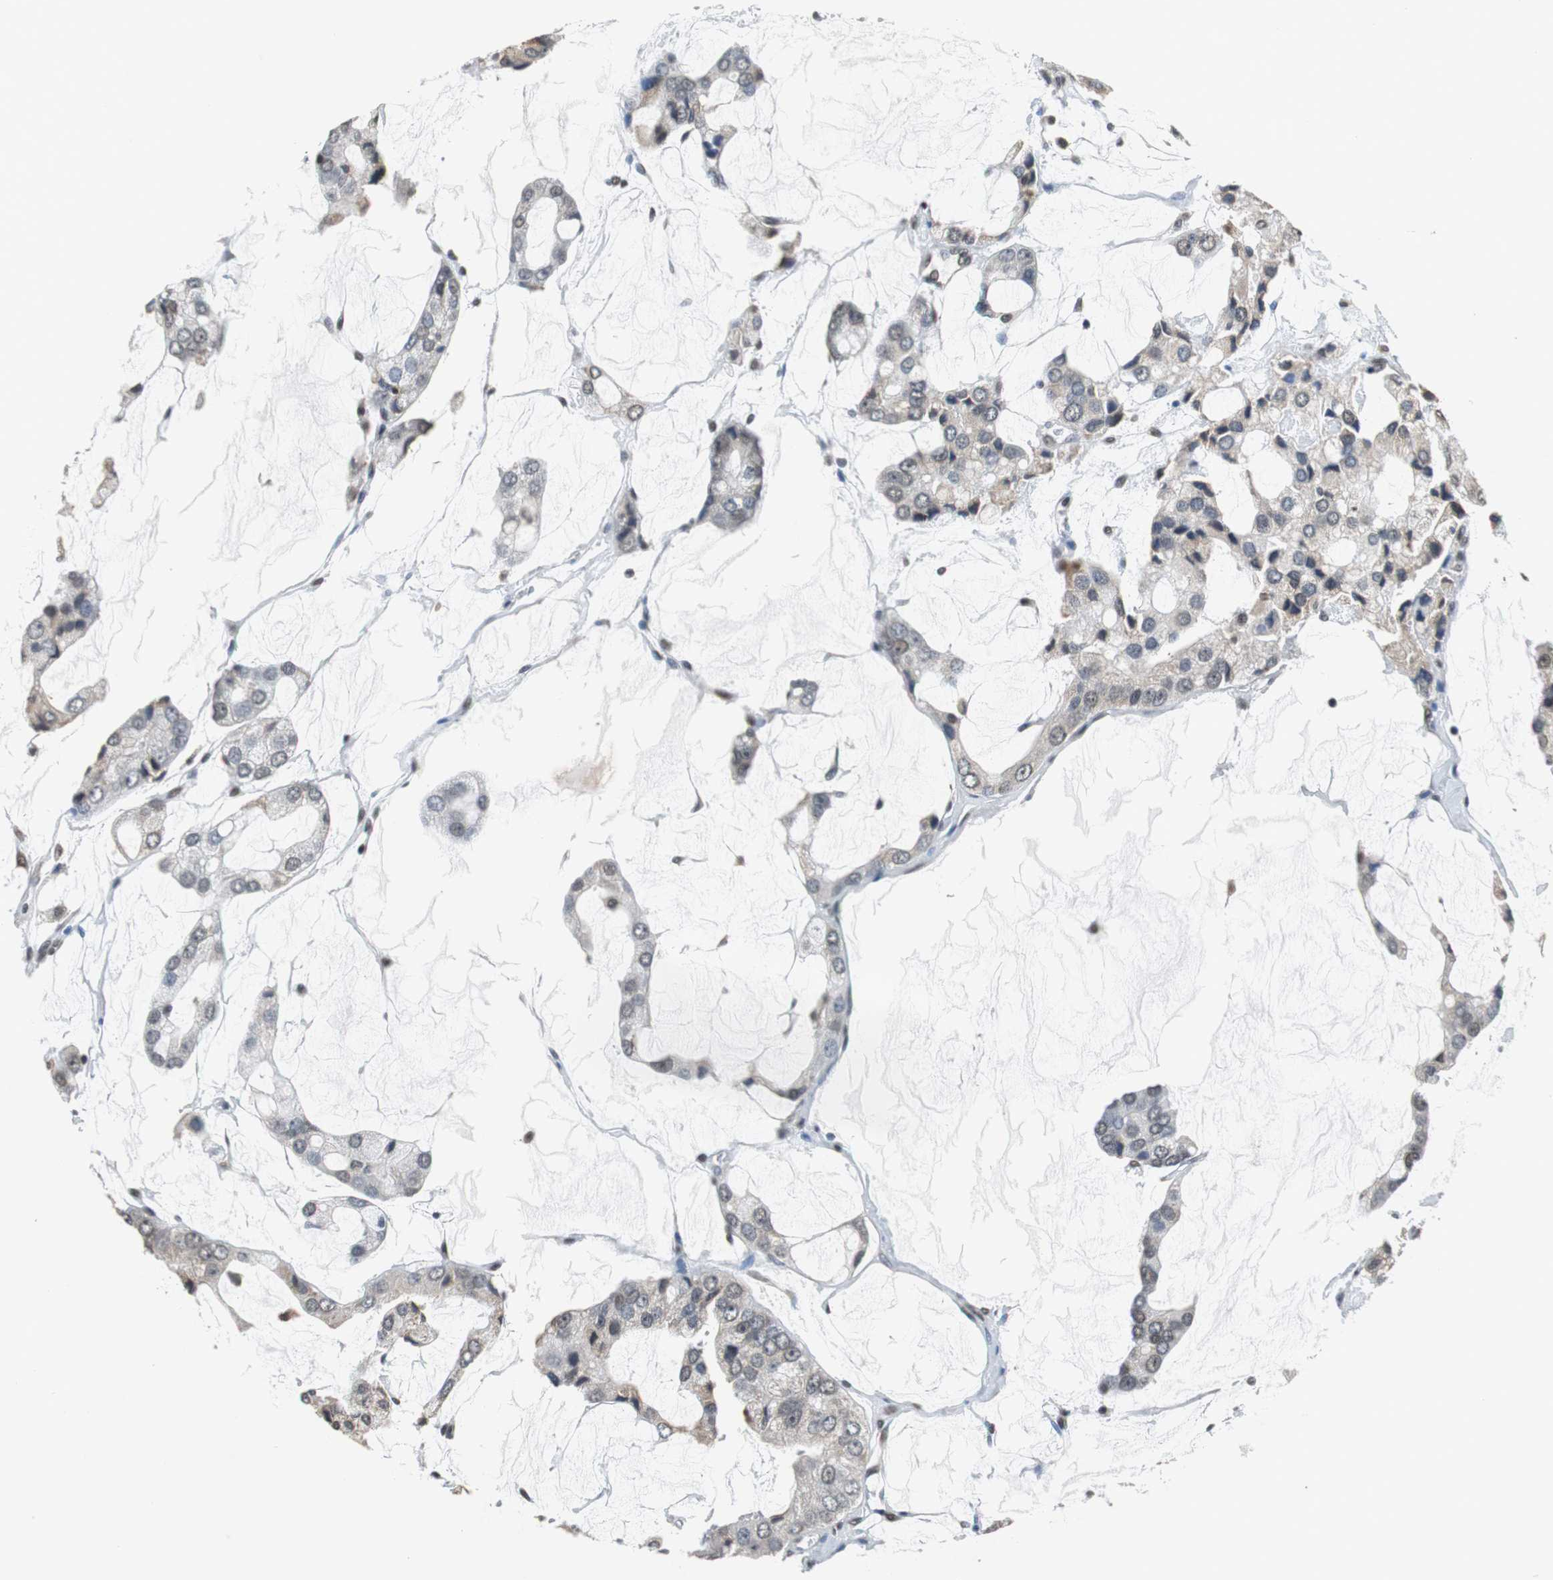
{"staining": {"intensity": "weak", "quantity": "<25%", "location": "cytoplasmic/membranous"}, "tissue": "prostate cancer", "cell_type": "Tumor cells", "image_type": "cancer", "snomed": [{"axis": "morphology", "description": "Adenocarcinoma, High grade"}, {"axis": "topography", "description": "Prostate"}], "caption": "Adenocarcinoma (high-grade) (prostate) was stained to show a protein in brown. There is no significant expression in tumor cells.", "gene": "REST", "patient": {"sex": "male", "age": 67}}